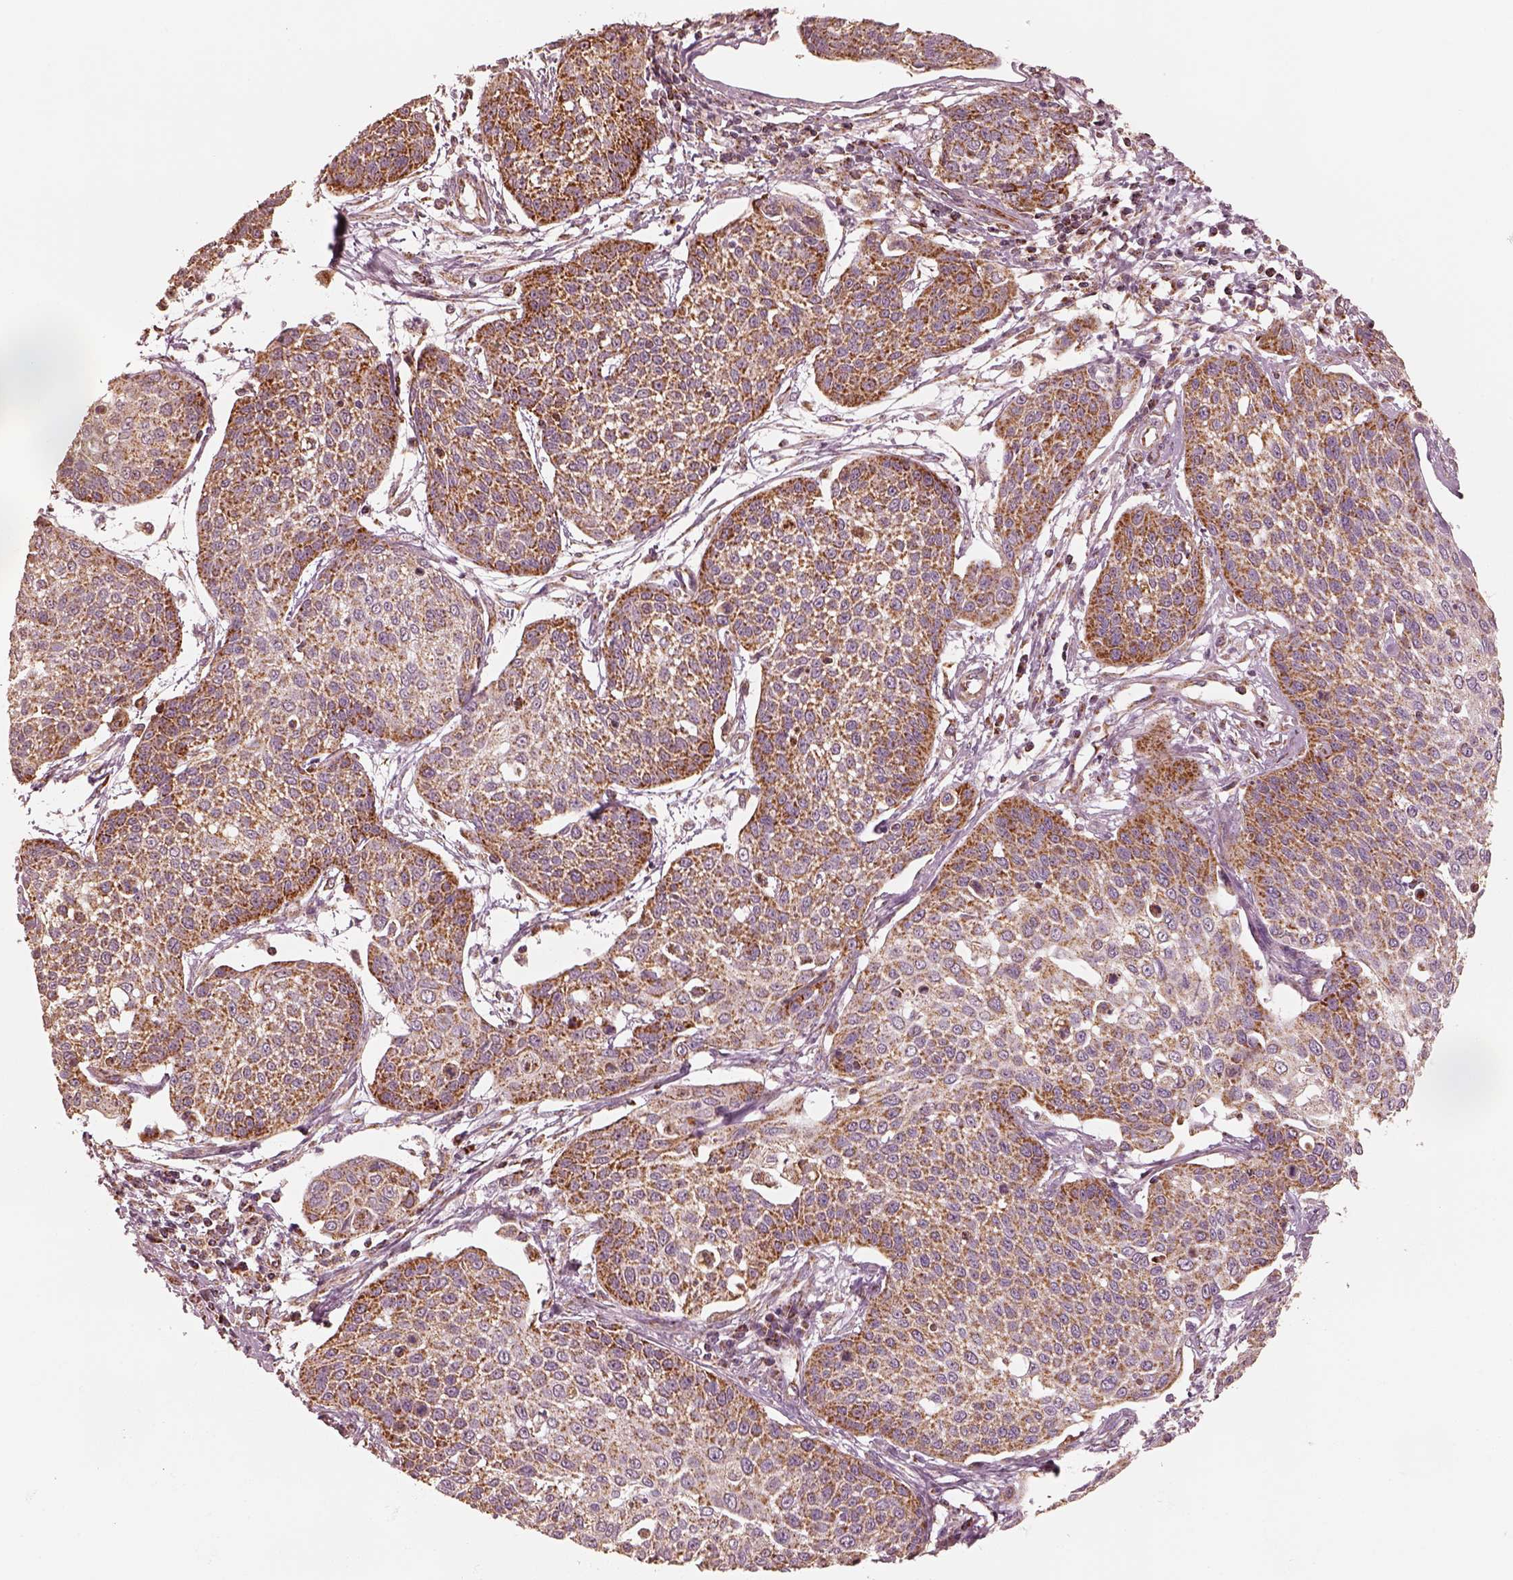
{"staining": {"intensity": "strong", "quantity": ">75%", "location": "cytoplasmic/membranous"}, "tissue": "cervical cancer", "cell_type": "Tumor cells", "image_type": "cancer", "snomed": [{"axis": "morphology", "description": "Squamous cell carcinoma, NOS"}, {"axis": "topography", "description": "Cervix"}], "caption": "Strong cytoplasmic/membranous positivity for a protein is appreciated in about >75% of tumor cells of cervical cancer (squamous cell carcinoma) using immunohistochemistry (IHC).", "gene": "ENTPD6", "patient": {"sex": "female", "age": 34}}